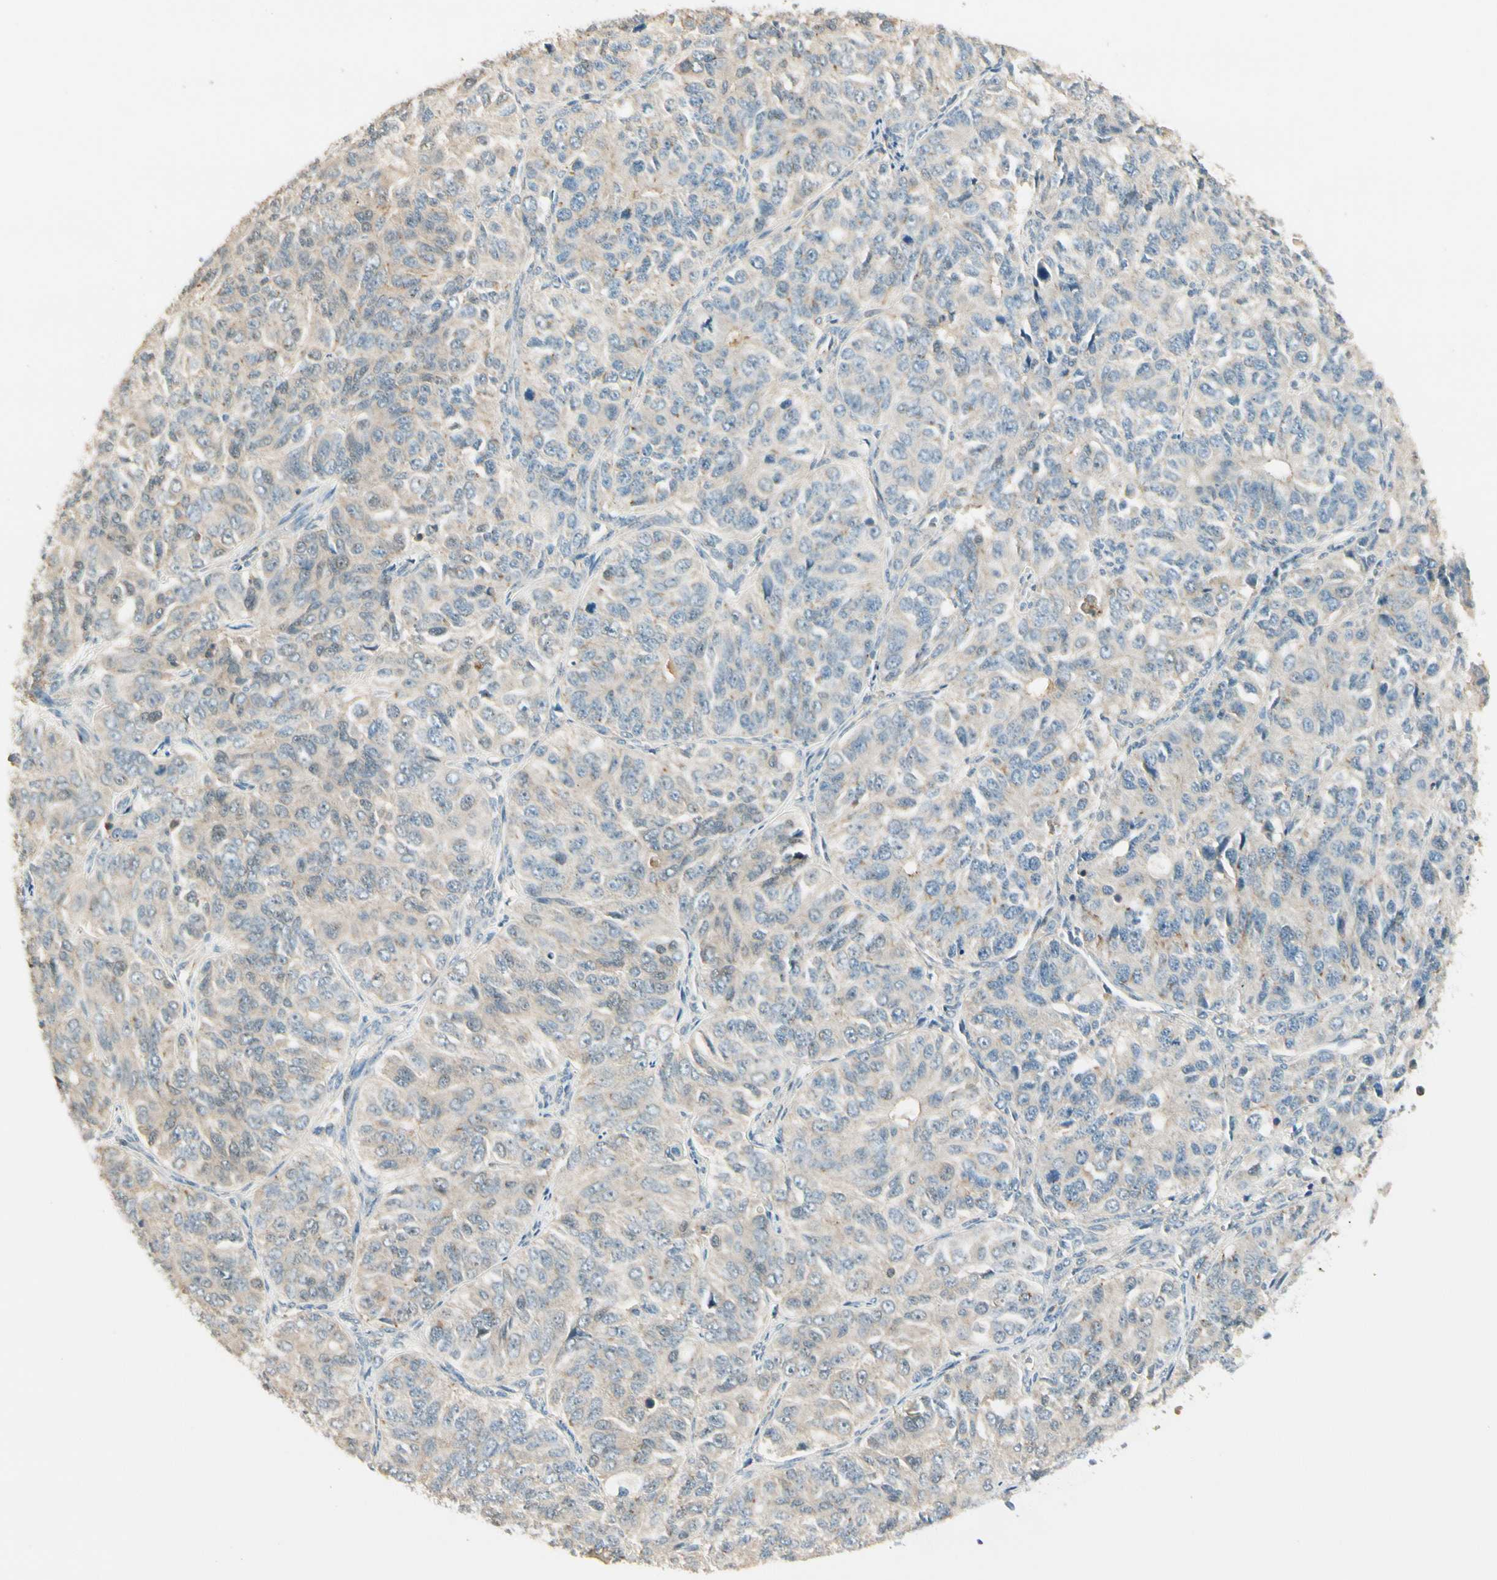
{"staining": {"intensity": "weak", "quantity": "25%-75%", "location": "cytoplasmic/membranous"}, "tissue": "ovarian cancer", "cell_type": "Tumor cells", "image_type": "cancer", "snomed": [{"axis": "morphology", "description": "Carcinoma, endometroid"}, {"axis": "topography", "description": "Ovary"}], "caption": "Immunohistochemistry (DAB (3,3'-diaminobenzidine)) staining of ovarian cancer reveals weak cytoplasmic/membranous protein expression in approximately 25%-75% of tumor cells. (Brightfield microscopy of DAB IHC at high magnification).", "gene": "PLXNA1", "patient": {"sex": "female", "age": 51}}